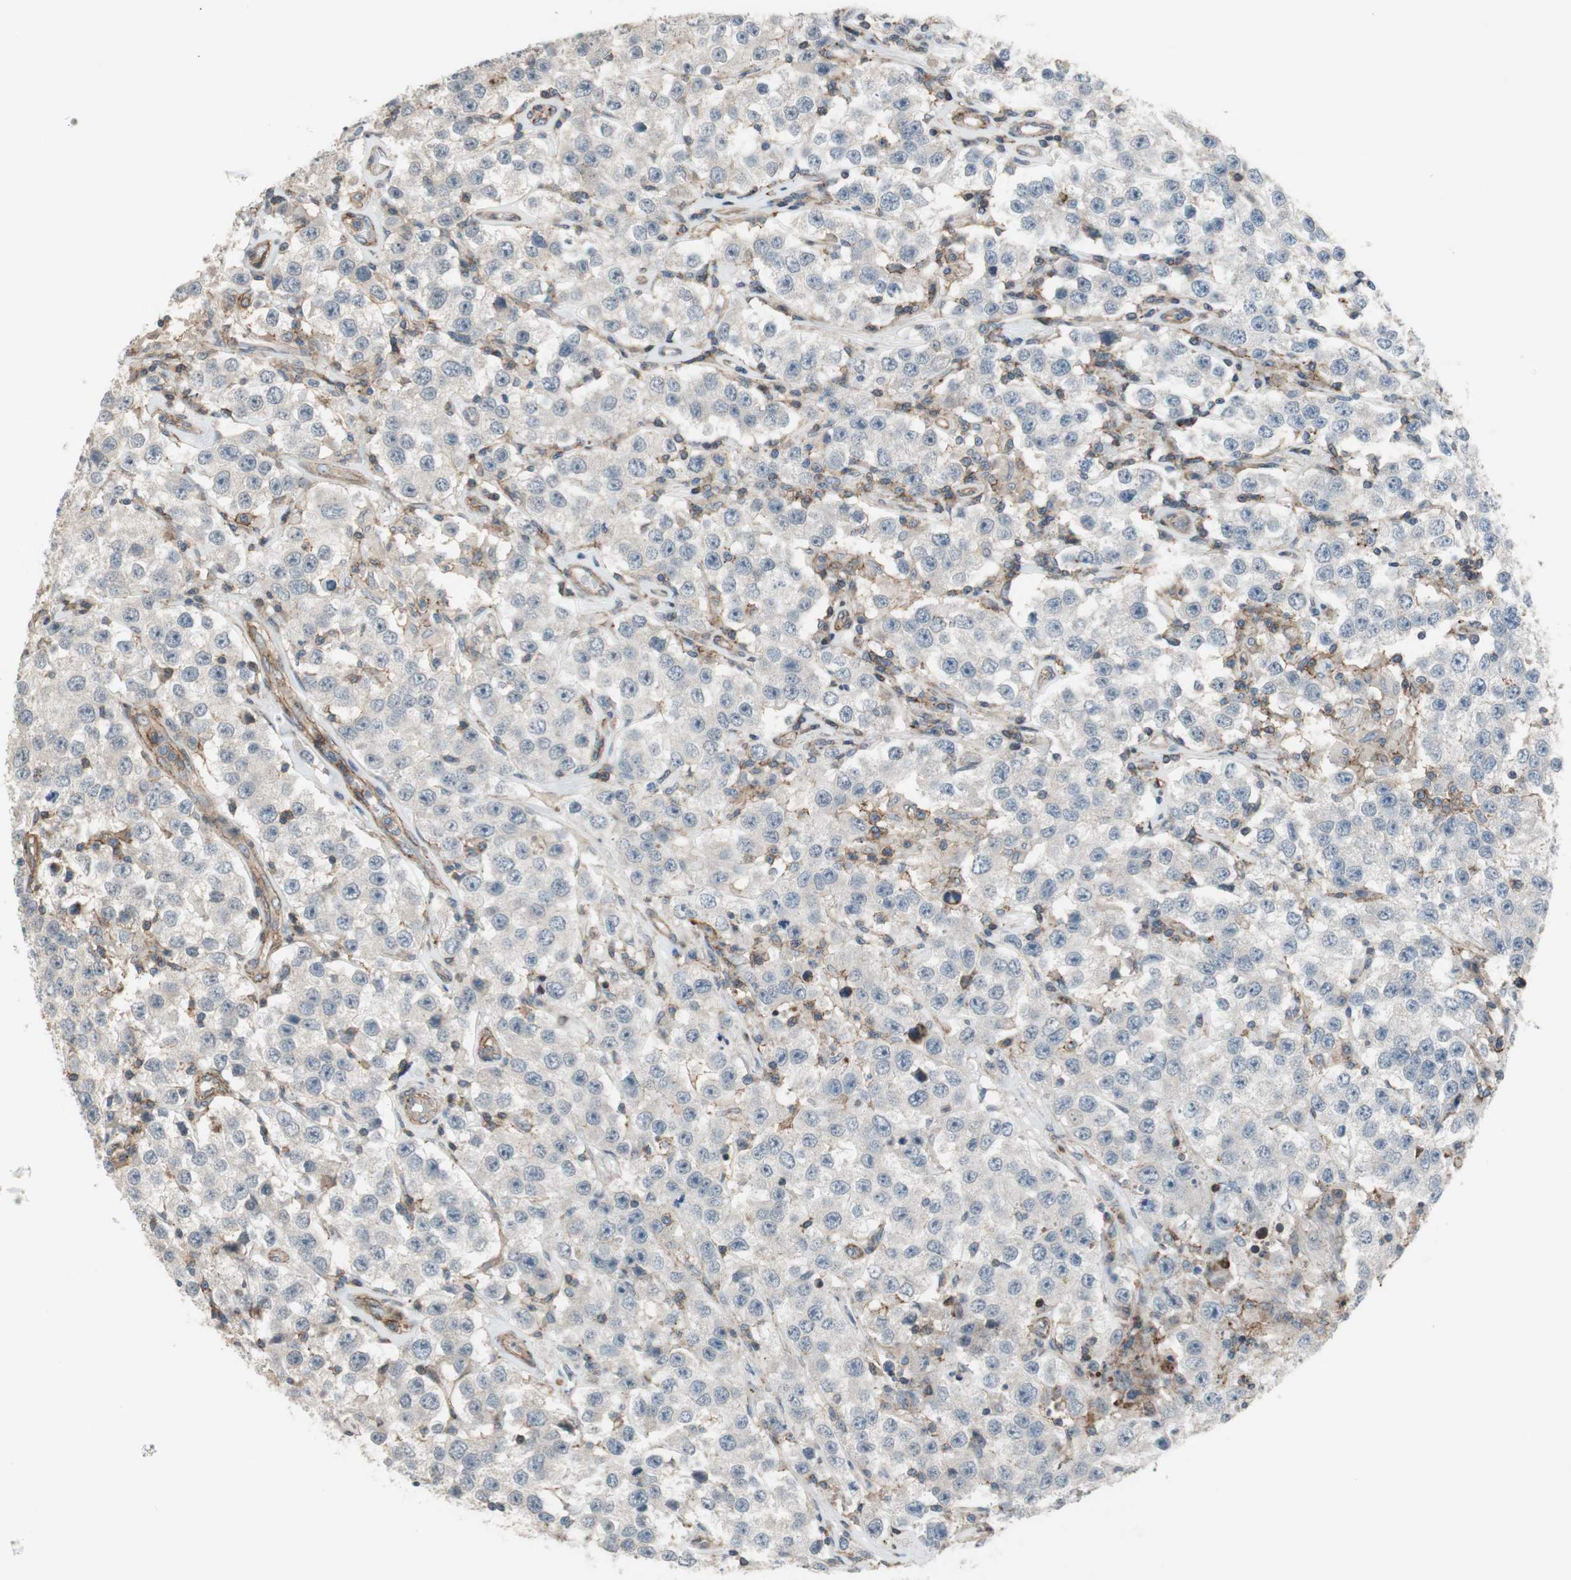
{"staining": {"intensity": "negative", "quantity": "none", "location": "none"}, "tissue": "testis cancer", "cell_type": "Tumor cells", "image_type": "cancer", "snomed": [{"axis": "morphology", "description": "Seminoma, NOS"}, {"axis": "topography", "description": "Testis"}], "caption": "Testis cancer (seminoma) was stained to show a protein in brown. There is no significant positivity in tumor cells. (Brightfield microscopy of DAB (3,3'-diaminobenzidine) IHC at high magnification).", "gene": "GRHL1", "patient": {"sex": "male", "age": 52}}